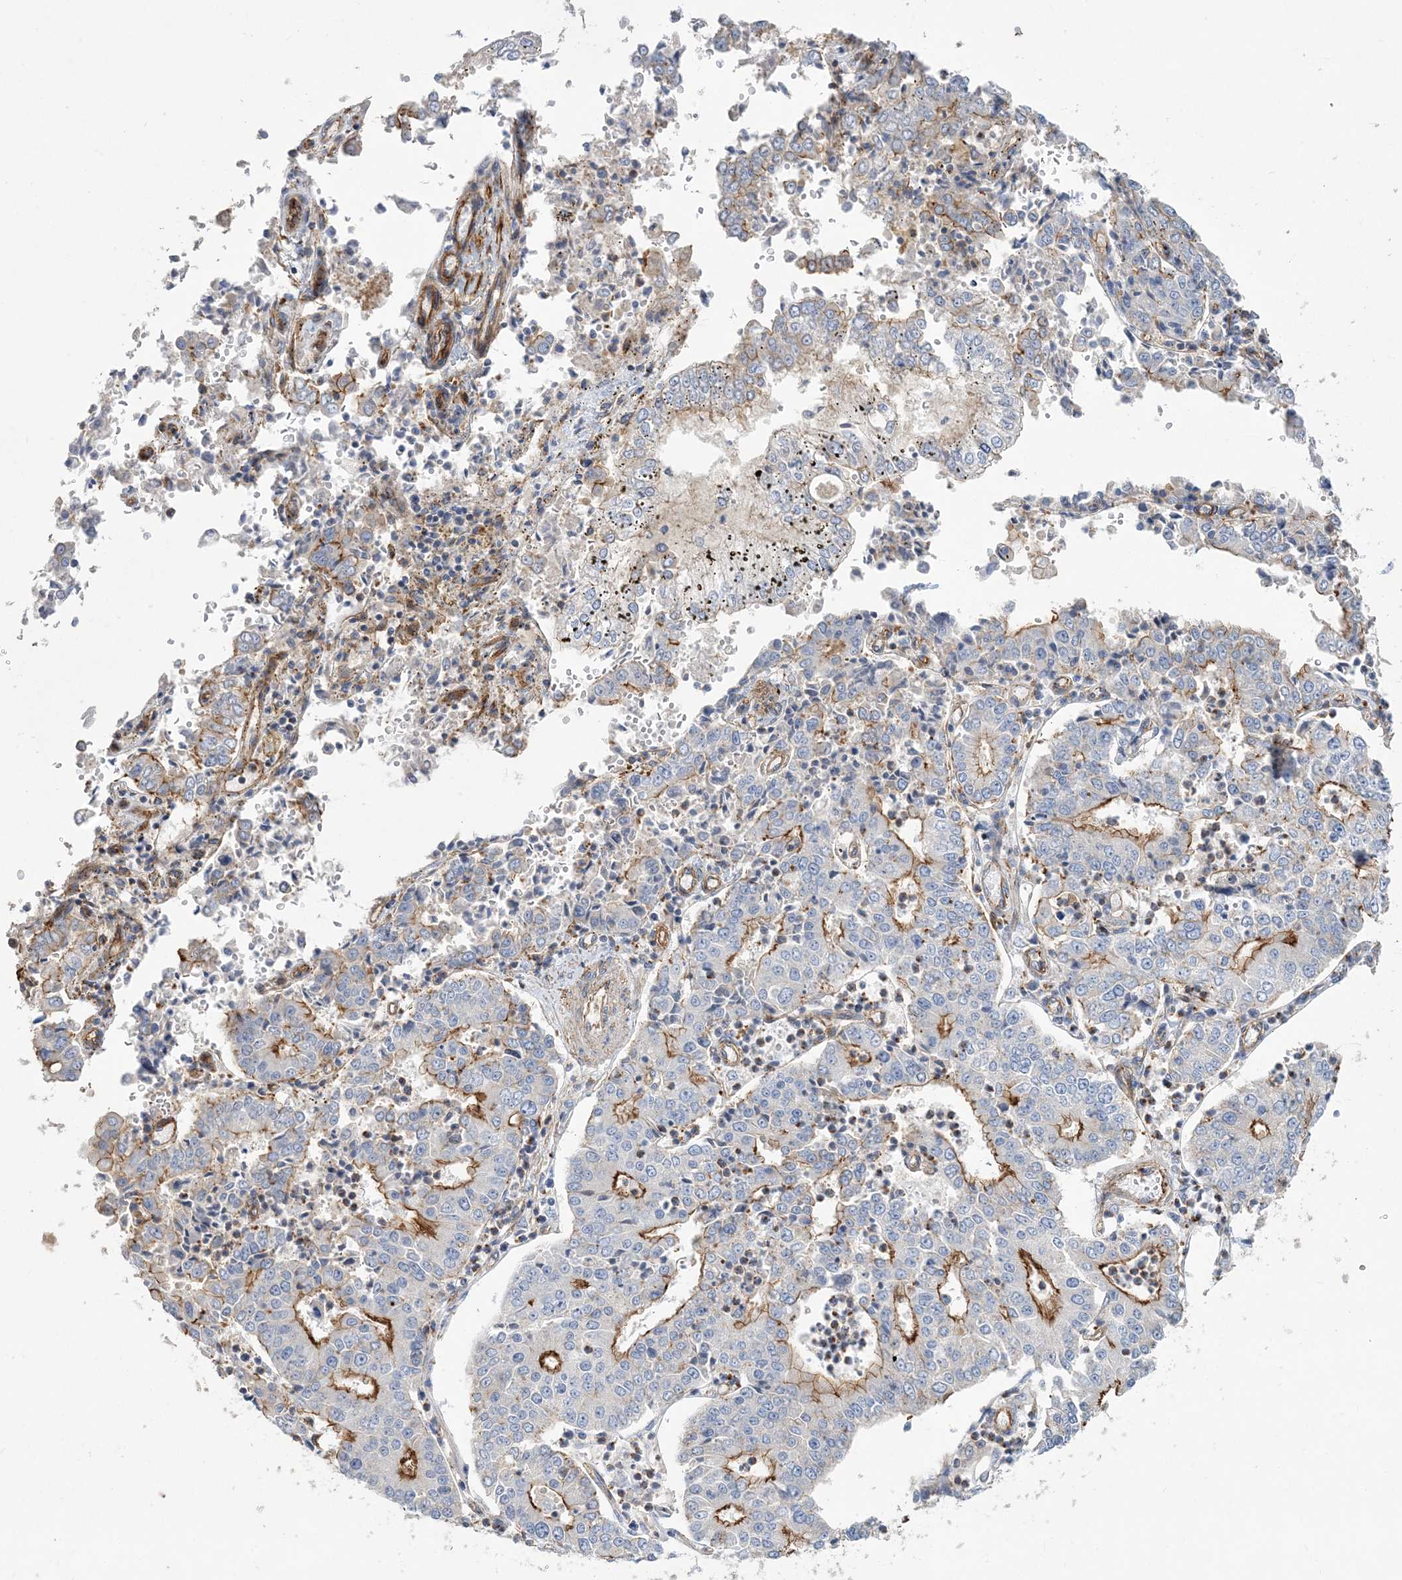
{"staining": {"intensity": "moderate", "quantity": "25%-75%", "location": "cytoplasmic/membranous"}, "tissue": "stomach cancer", "cell_type": "Tumor cells", "image_type": "cancer", "snomed": [{"axis": "morphology", "description": "Adenocarcinoma, NOS"}, {"axis": "topography", "description": "Stomach"}], "caption": "An image showing moderate cytoplasmic/membranous staining in approximately 25%-75% of tumor cells in stomach cancer (adenocarcinoma), as visualized by brown immunohistochemical staining.", "gene": "PIGC", "patient": {"sex": "male", "age": 76}}